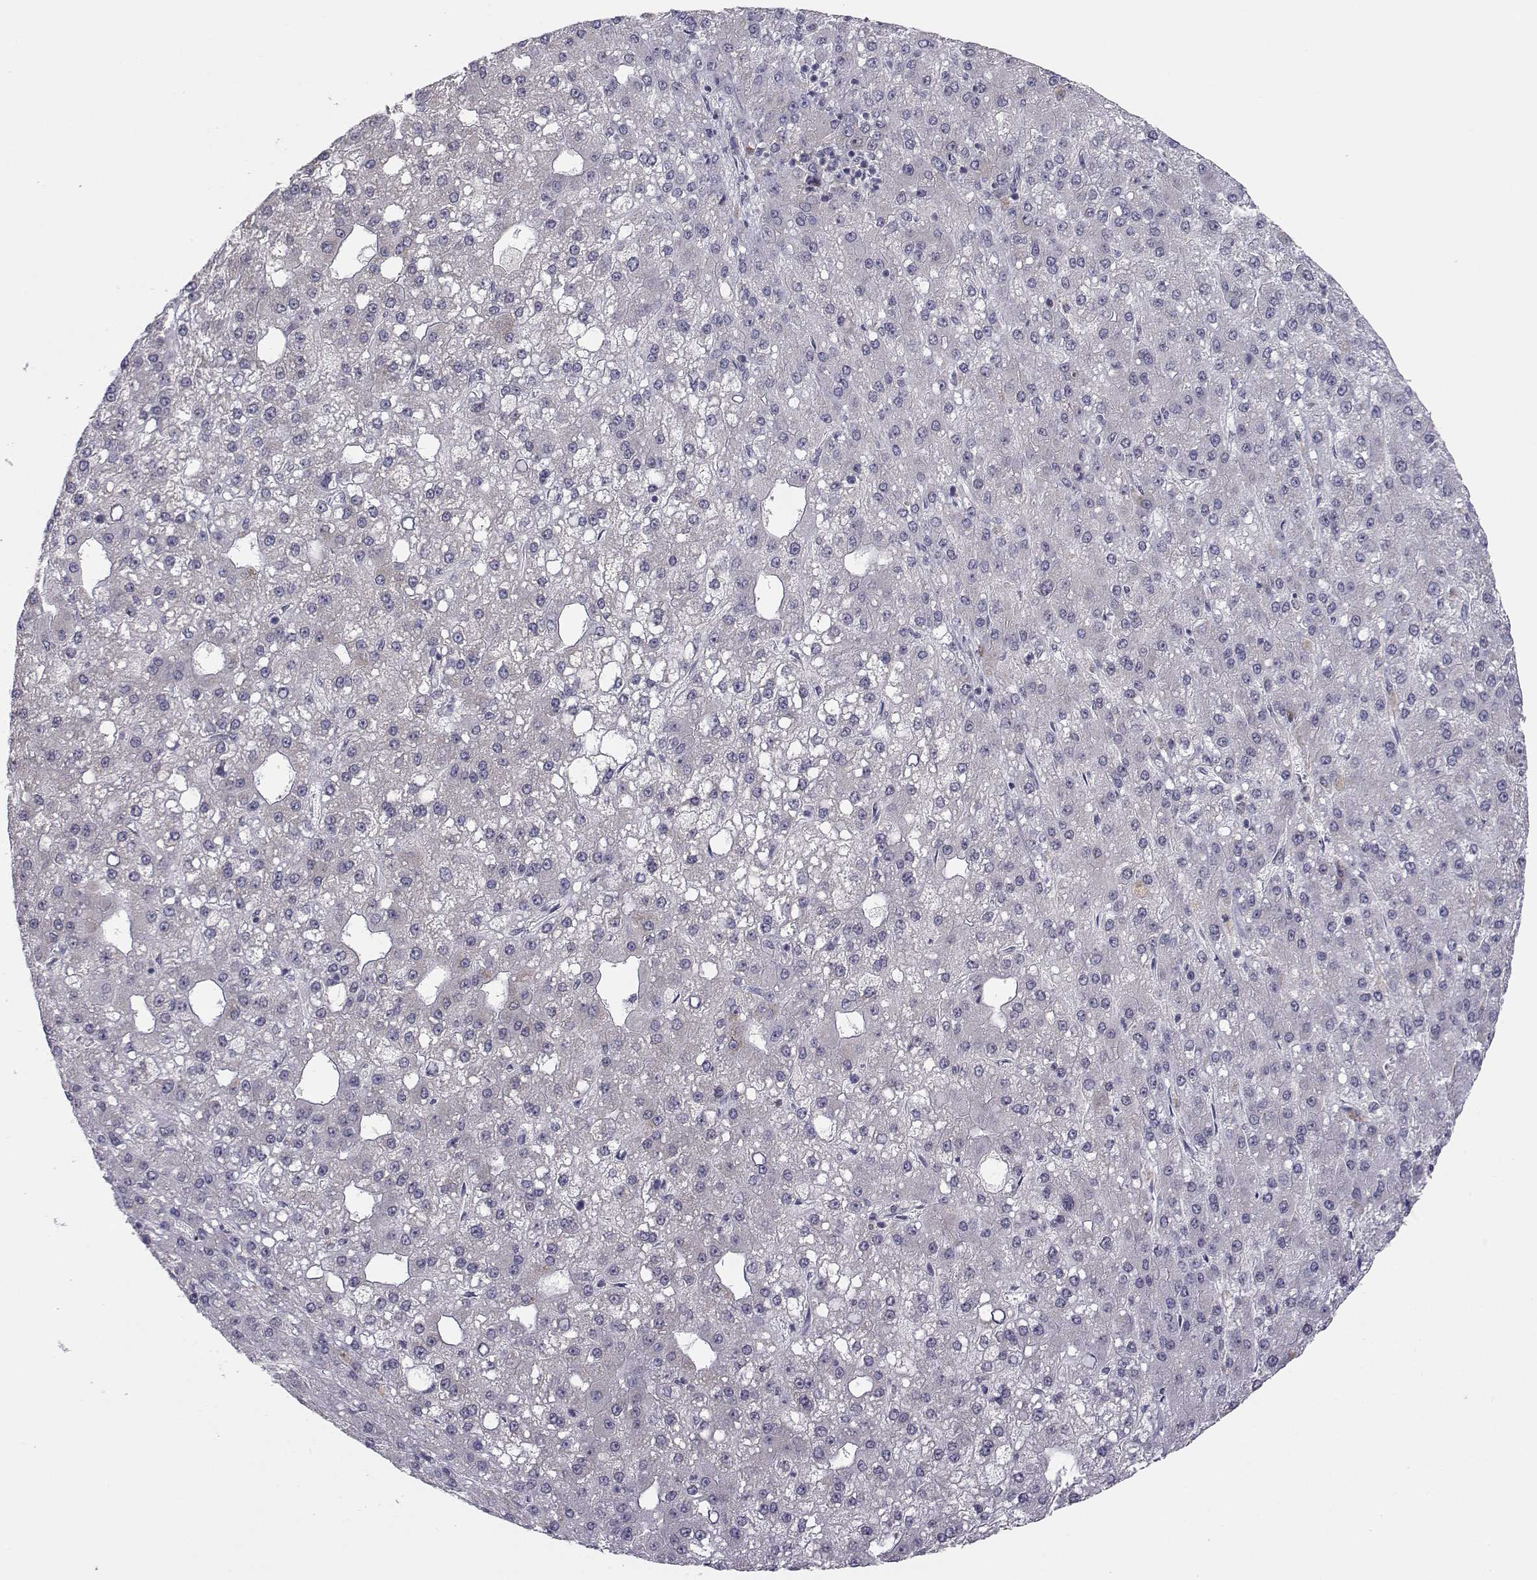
{"staining": {"intensity": "negative", "quantity": "none", "location": "none"}, "tissue": "liver cancer", "cell_type": "Tumor cells", "image_type": "cancer", "snomed": [{"axis": "morphology", "description": "Carcinoma, Hepatocellular, NOS"}, {"axis": "topography", "description": "Liver"}], "caption": "An IHC histopathology image of liver cancer (hepatocellular carcinoma) is shown. There is no staining in tumor cells of liver cancer (hepatocellular carcinoma). (DAB (3,3'-diaminobenzidine) immunohistochemistry visualized using brightfield microscopy, high magnification).", "gene": "KIF13B", "patient": {"sex": "male", "age": 67}}